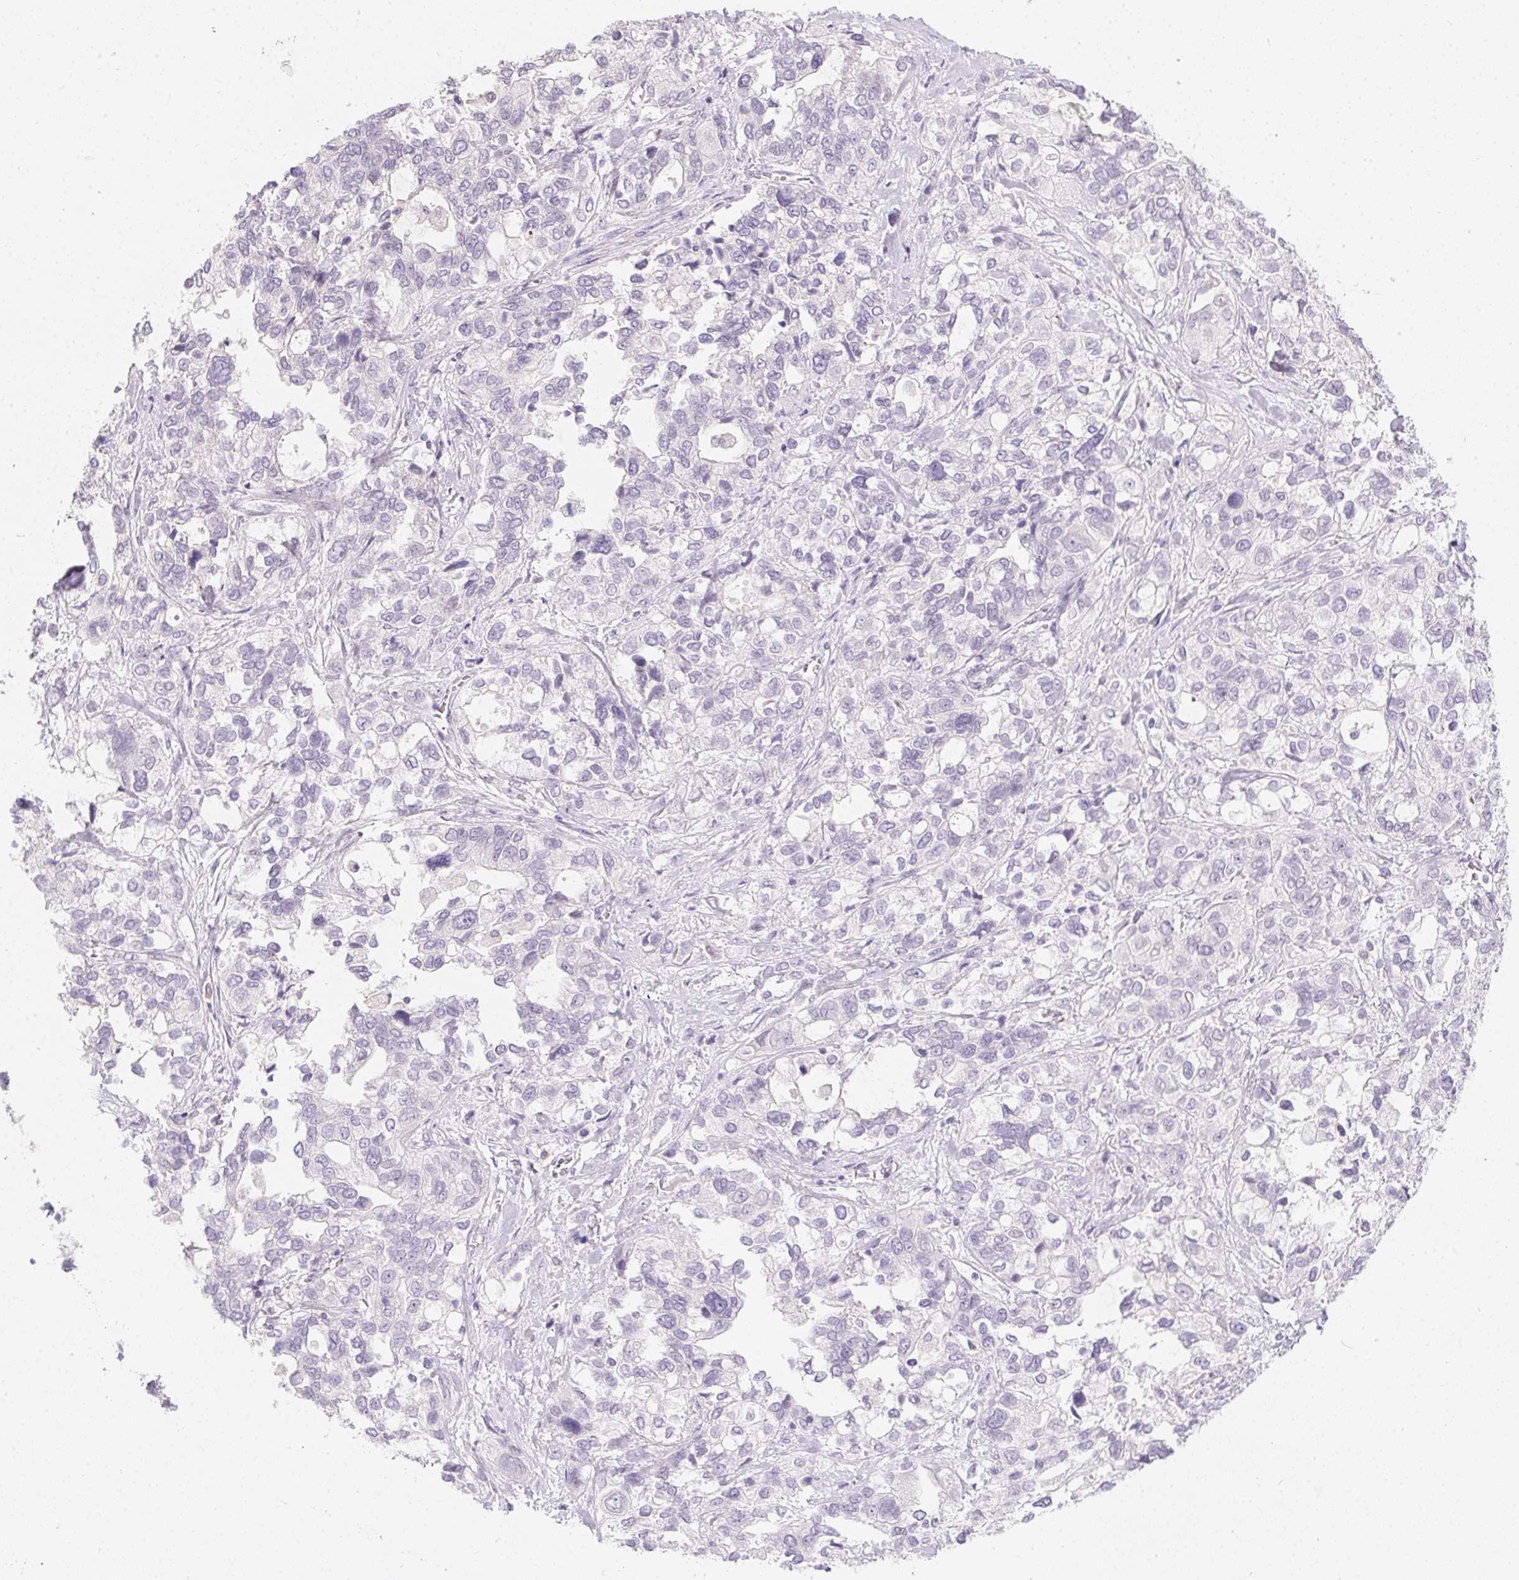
{"staining": {"intensity": "negative", "quantity": "none", "location": "none"}, "tissue": "stomach cancer", "cell_type": "Tumor cells", "image_type": "cancer", "snomed": [{"axis": "morphology", "description": "Adenocarcinoma, NOS"}, {"axis": "topography", "description": "Stomach, upper"}], "caption": "There is no significant expression in tumor cells of stomach adenocarcinoma.", "gene": "MORC1", "patient": {"sex": "female", "age": 81}}